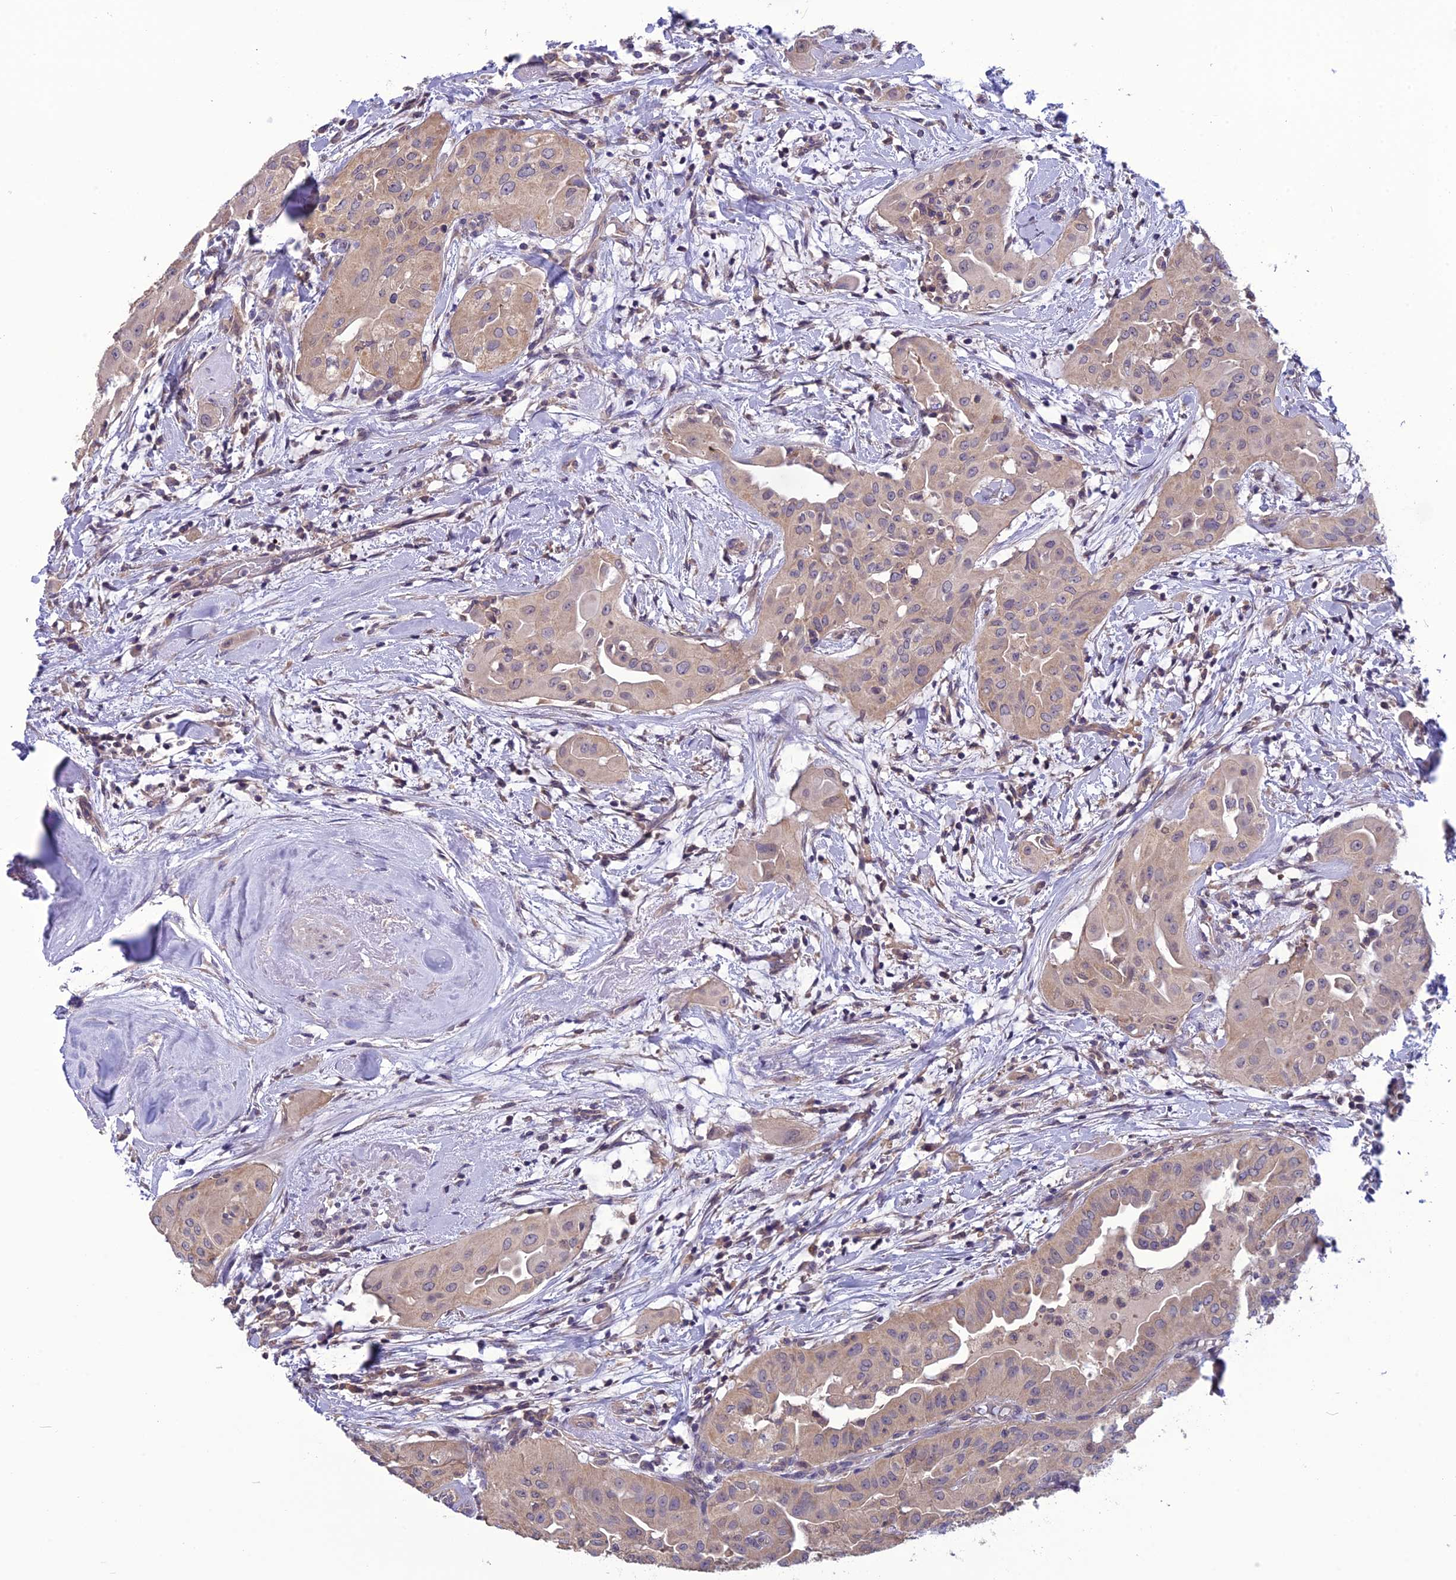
{"staining": {"intensity": "weak", "quantity": "25%-75%", "location": "cytoplasmic/membranous"}, "tissue": "thyroid cancer", "cell_type": "Tumor cells", "image_type": "cancer", "snomed": [{"axis": "morphology", "description": "Papillary adenocarcinoma, NOS"}, {"axis": "topography", "description": "Thyroid gland"}], "caption": "Thyroid cancer stained for a protein shows weak cytoplasmic/membranous positivity in tumor cells.", "gene": "PSMF1", "patient": {"sex": "female", "age": 59}}